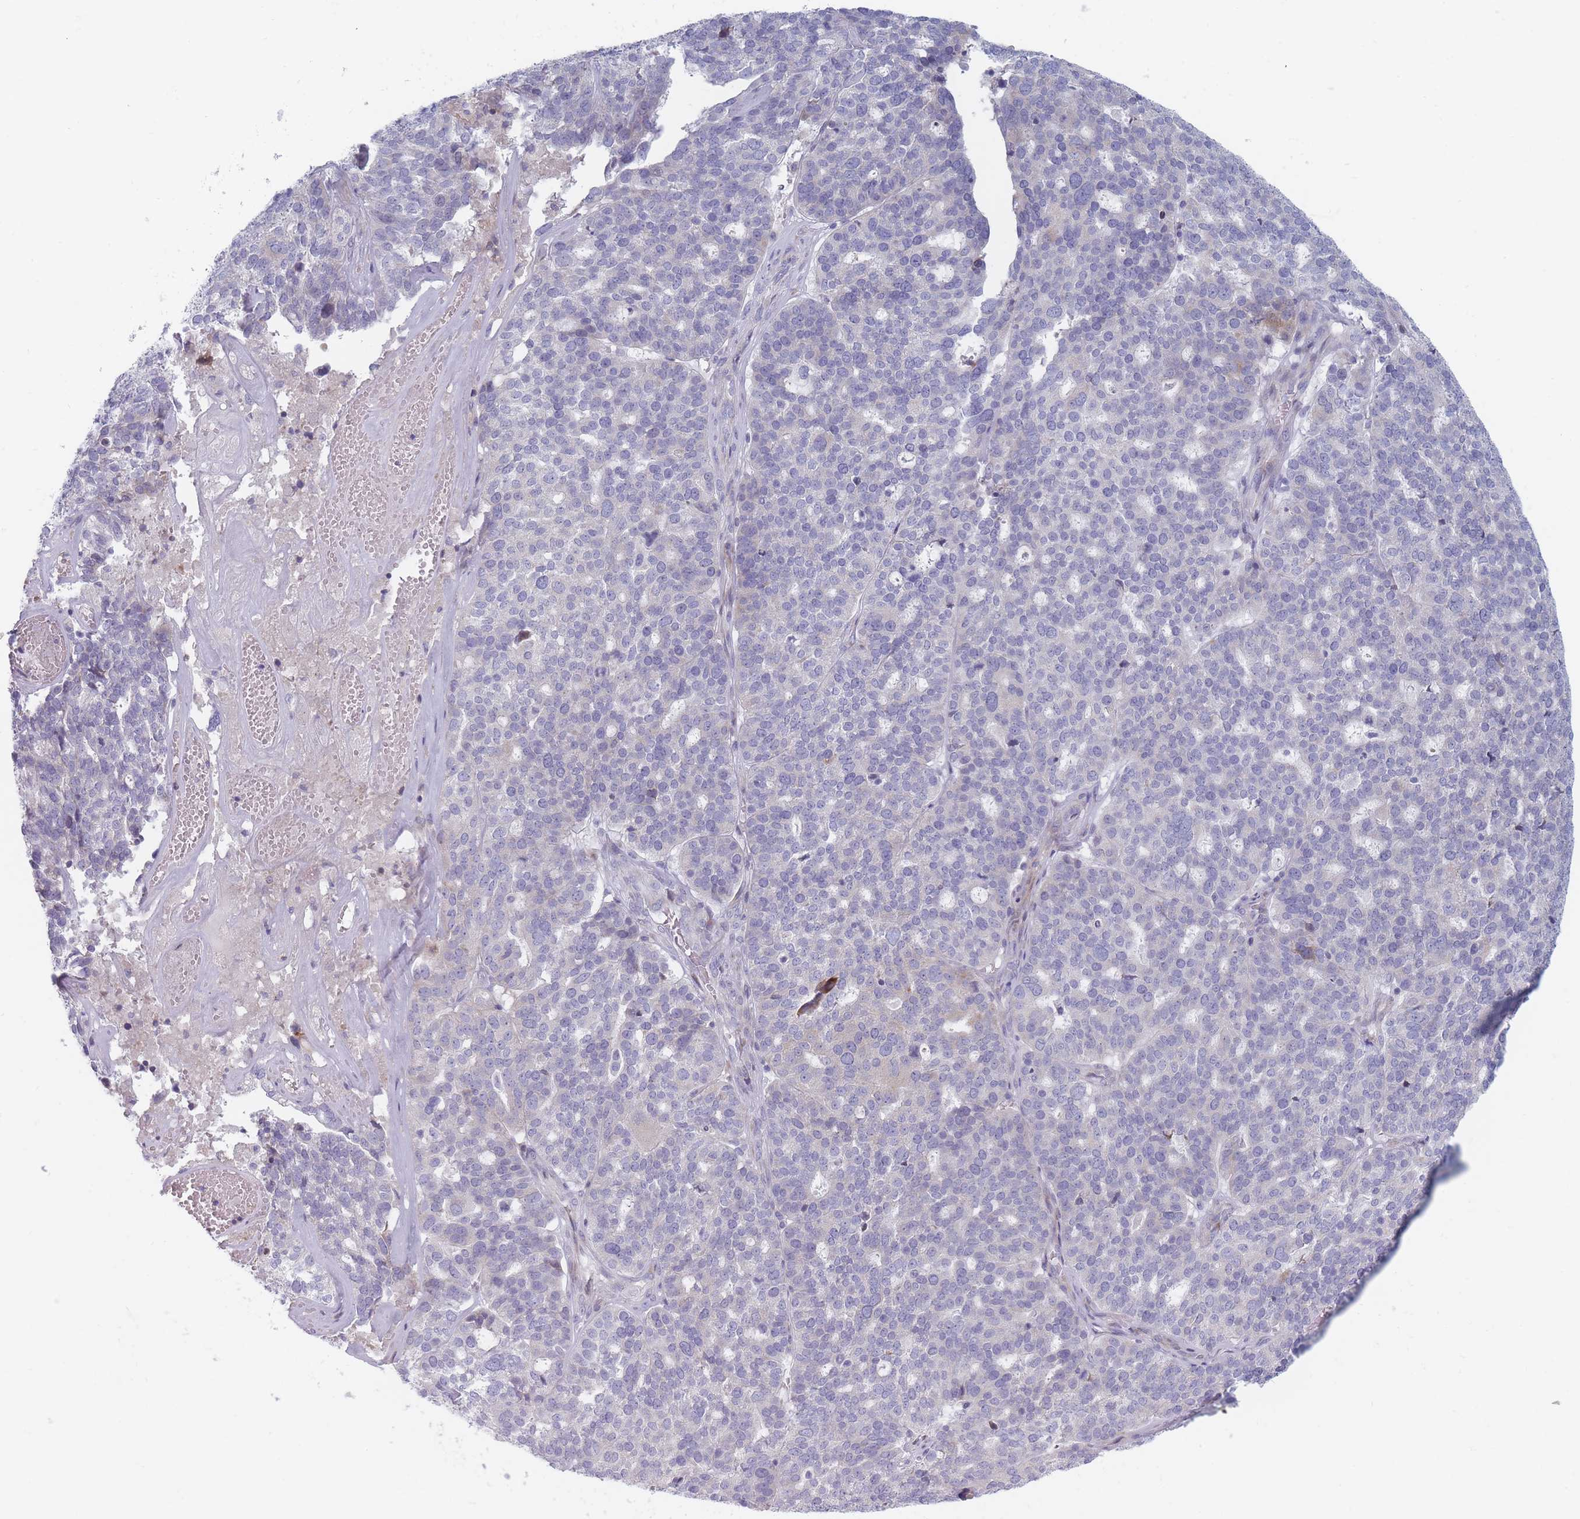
{"staining": {"intensity": "negative", "quantity": "none", "location": "none"}, "tissue": "ovarian cancer", "cell_type": "Tumor cells", "image_type": "cancer", "snomed": [{"axis": "morphology", "description": "Cystadenocarcinoma, serous, NOS"}, {"axis": "topography", "description": "Ovary"}], "caption": "Immunohistochemical staining of ovarian cancer (serous cystadenocarcinoma) reveals no significant expression in tumor cells. The staining is performed using DAB (3,3'-diaminobenzidine) brown chromogen with nuclei counter-stained in using hematoxylin.", "gene": "SPATS1", "patient": {"sex": "female", "age": 59}}